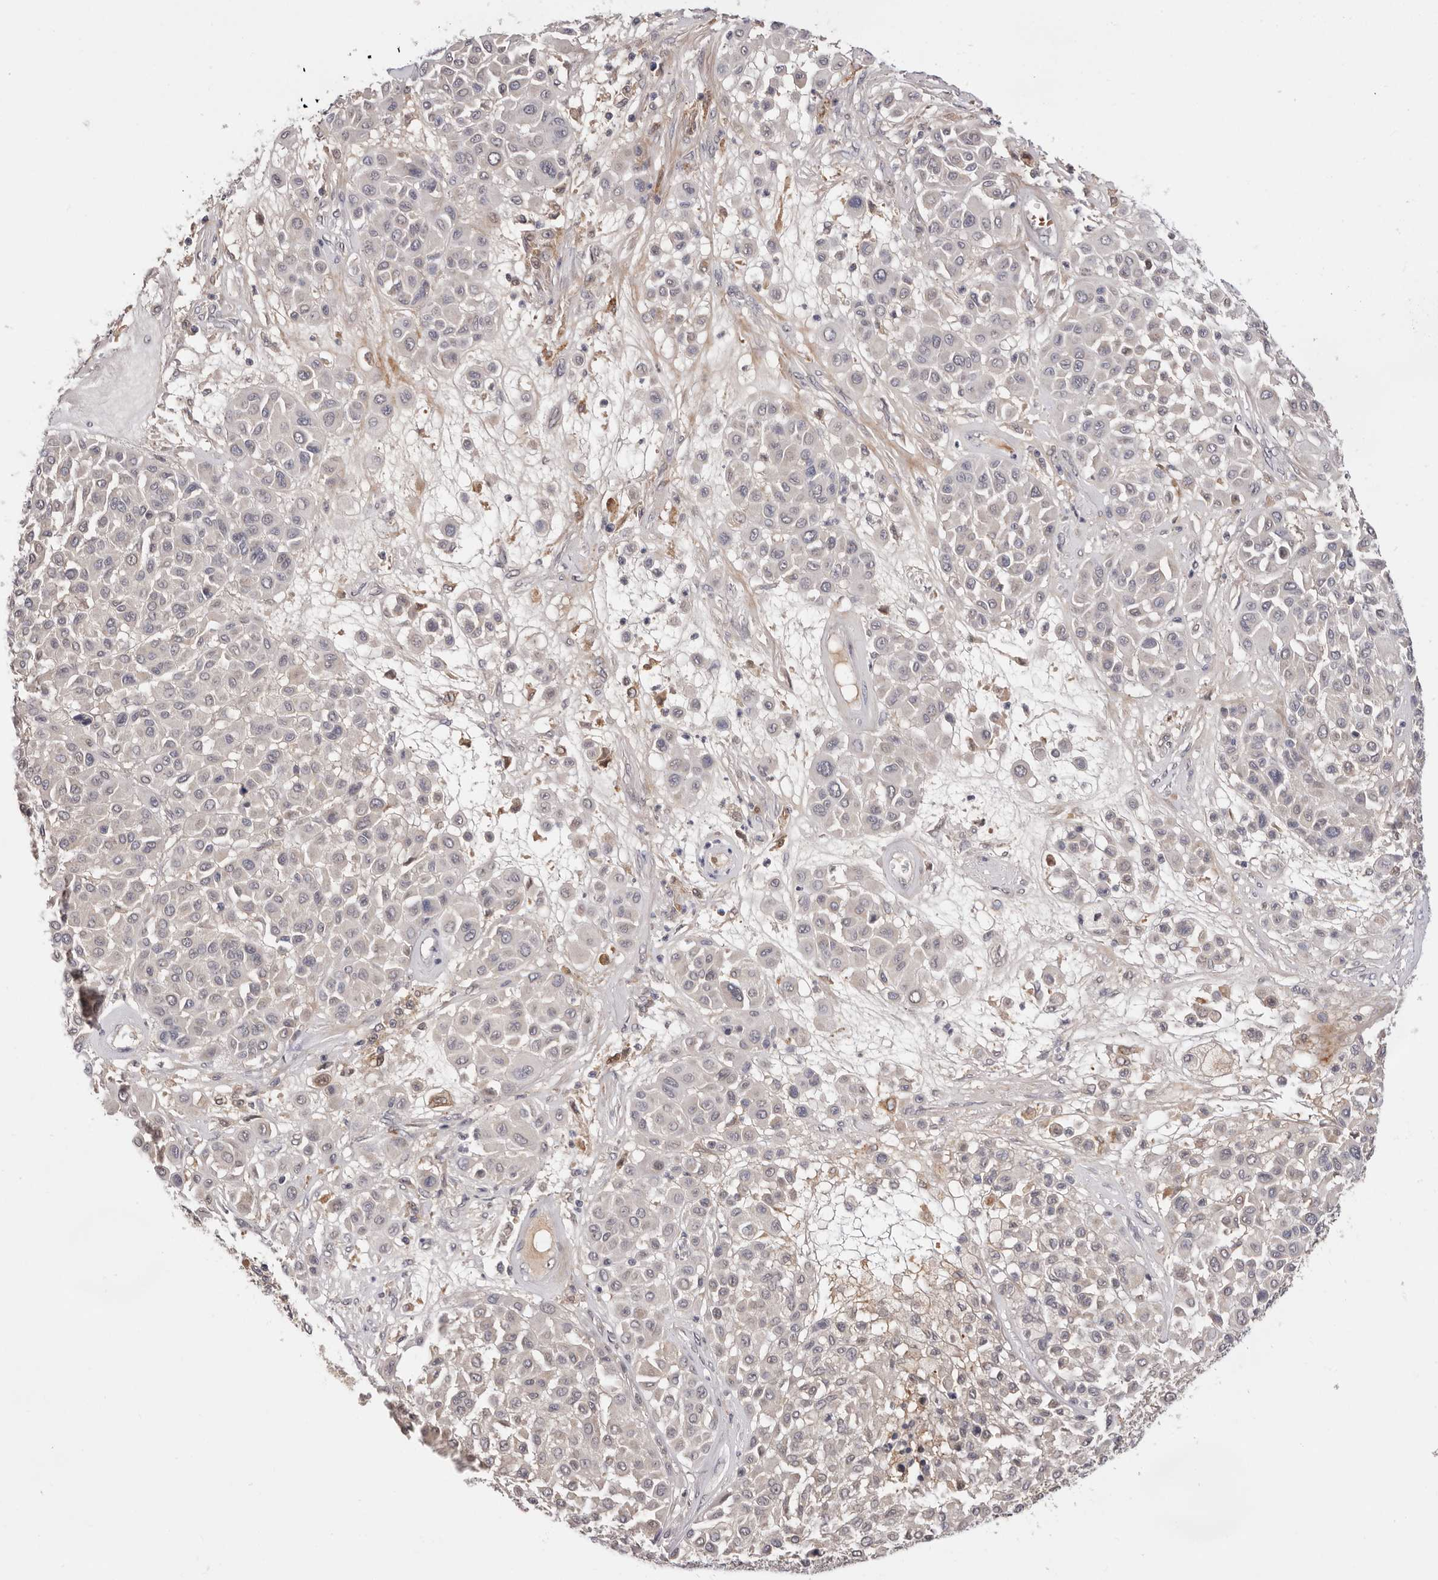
{"staining": {"intensity": "negative", "quantity": "none", "location": "none"}, "tissue": "melanoma", "cell_type": "Tumor cells", "image_type": "cancer", "snomed": [{"axis": "morphology", "description": "Malignant melanoma, Metastatic site"}, {"axis": "topography", "description": "Soft tissue"}], "caption": "This is an immunohistochemistry (IHC) histopathology image of human malignant melanoma (metastatic site). There is no expression in tumor cells.", "gene": "DOP1A", "patient": {"sex": "male", "age": 41}}